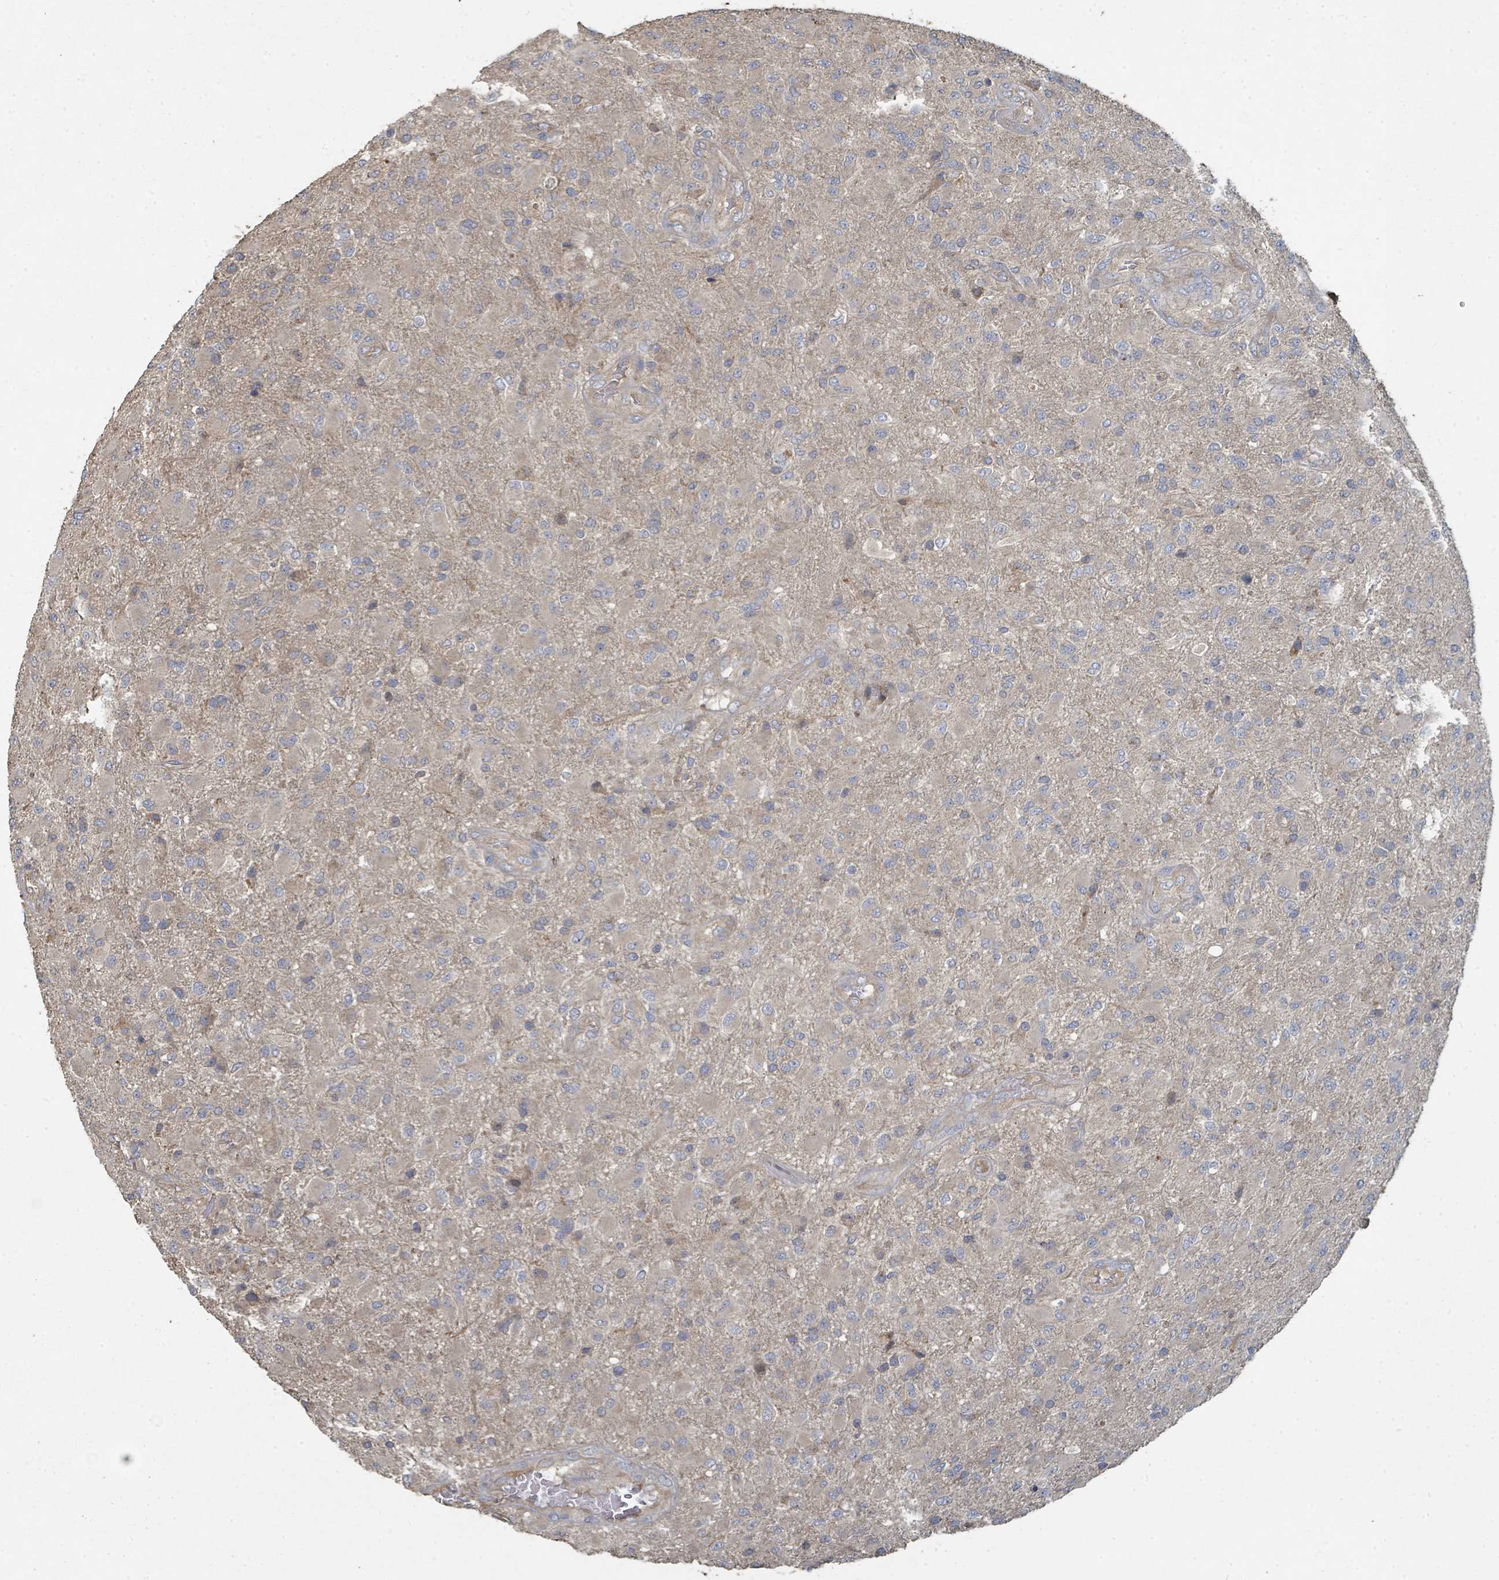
{"staining": {"intensity": "negative", "quantity": "none", "location": "none"}, "tissue": "glioma", "cell_type": "Tumor cells", "image_type": "cancer", "snomed": [{"axis": "morphology", "description": "Glioma, malignant, Low grade"}, {"axis": "topography", "description": "Brain"}], "caption": "DAB (3,3'-diaminobenzidine) immunohistochemical staining of malignant low-grade glioma shows no significant positivity in tumor cells.", "gene": "WDFY1", "patient": {"sex": "male", "age": 65}}